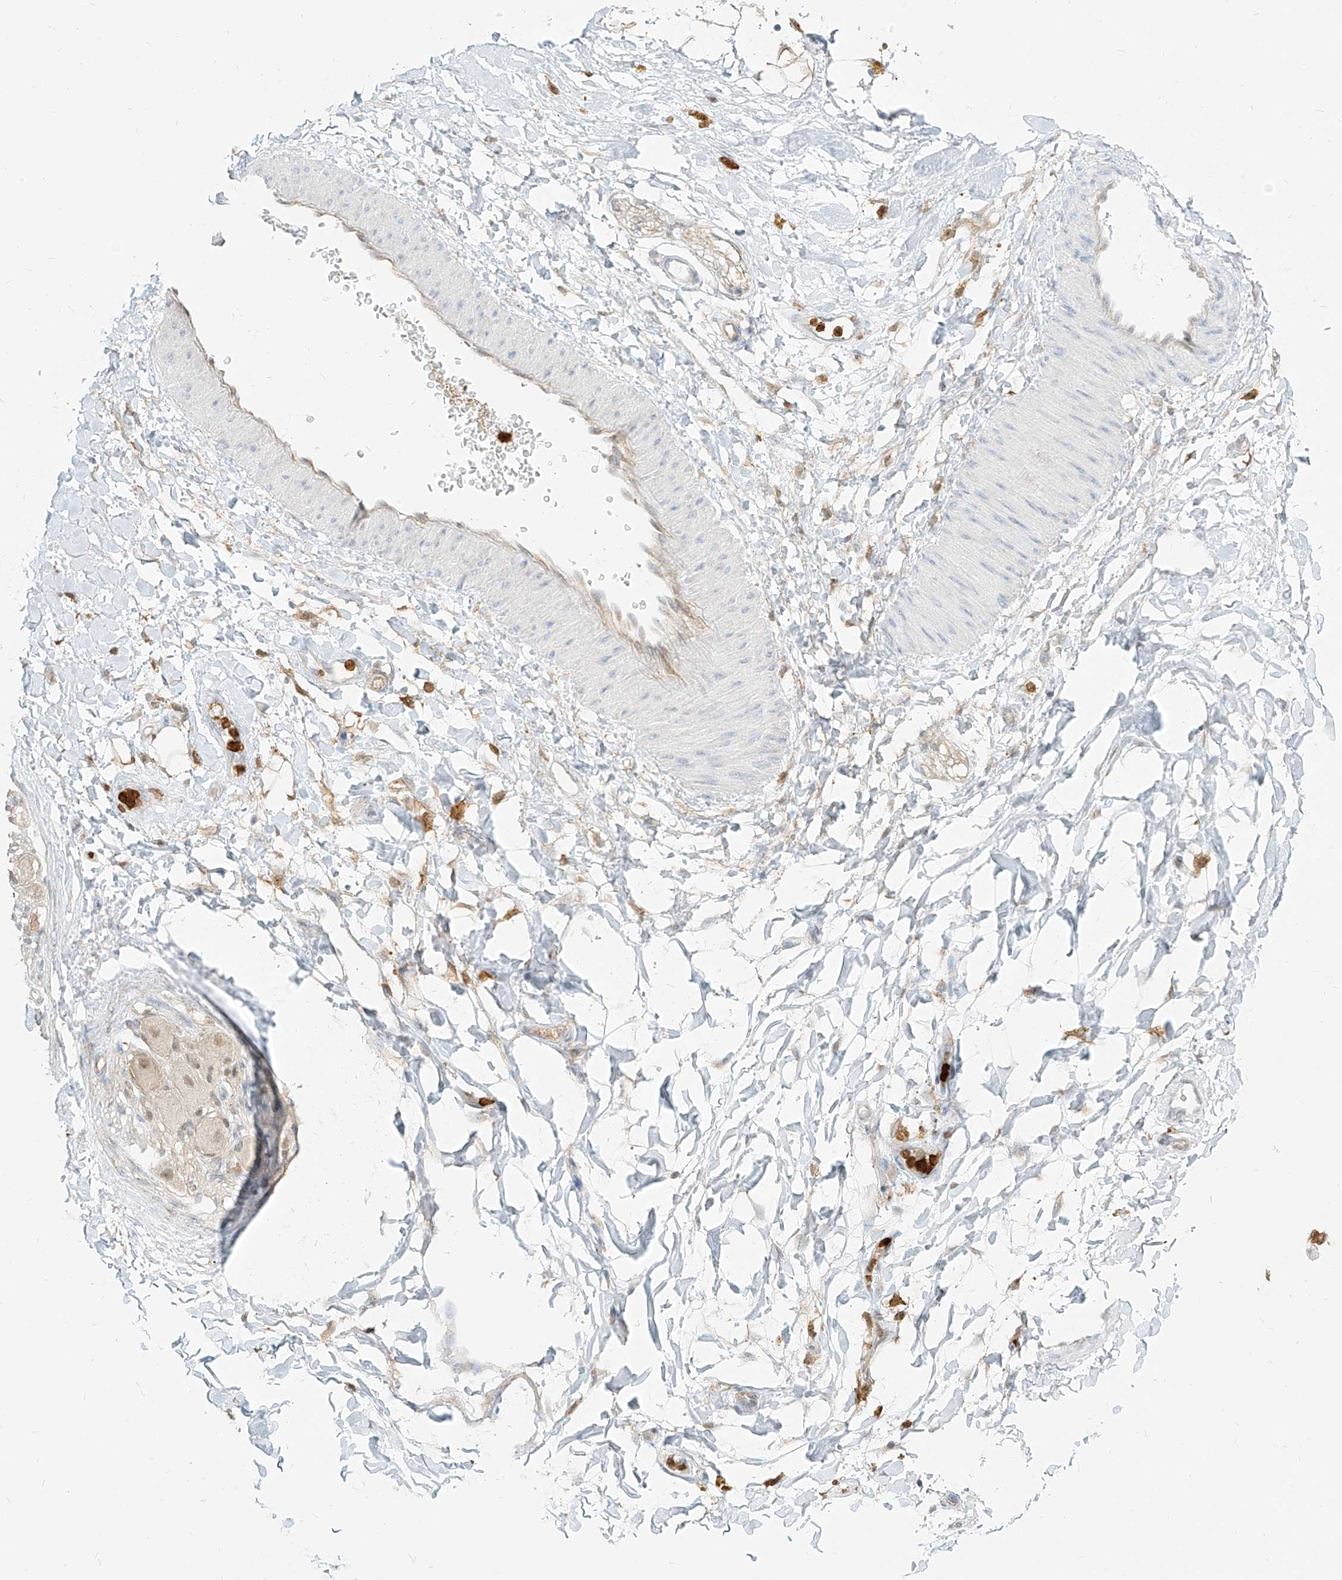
{"staining": {"intensity": "moderate", "quantity": ">75%", "location": "cytoplasmic/membranous"}, "tissue": "adipose tissue", "cell_type": "Adipocytes", "image_type": "normal", "snomed": [{"axis": "morphology", "description": "Normal tissue, NOS"}, {"axis": "topography", "description": "Kidney"}, {"axis": "topography", "description": "Peripheral nerve tissue"}], "caption": "Protein analysis of unremarkable adipose tissue demonstrates moderate cytoplasmic/membranous positivity in about >75% of adipocytes.", "gene": "PGD", "patient": {"sex": "male", "age": 7}}